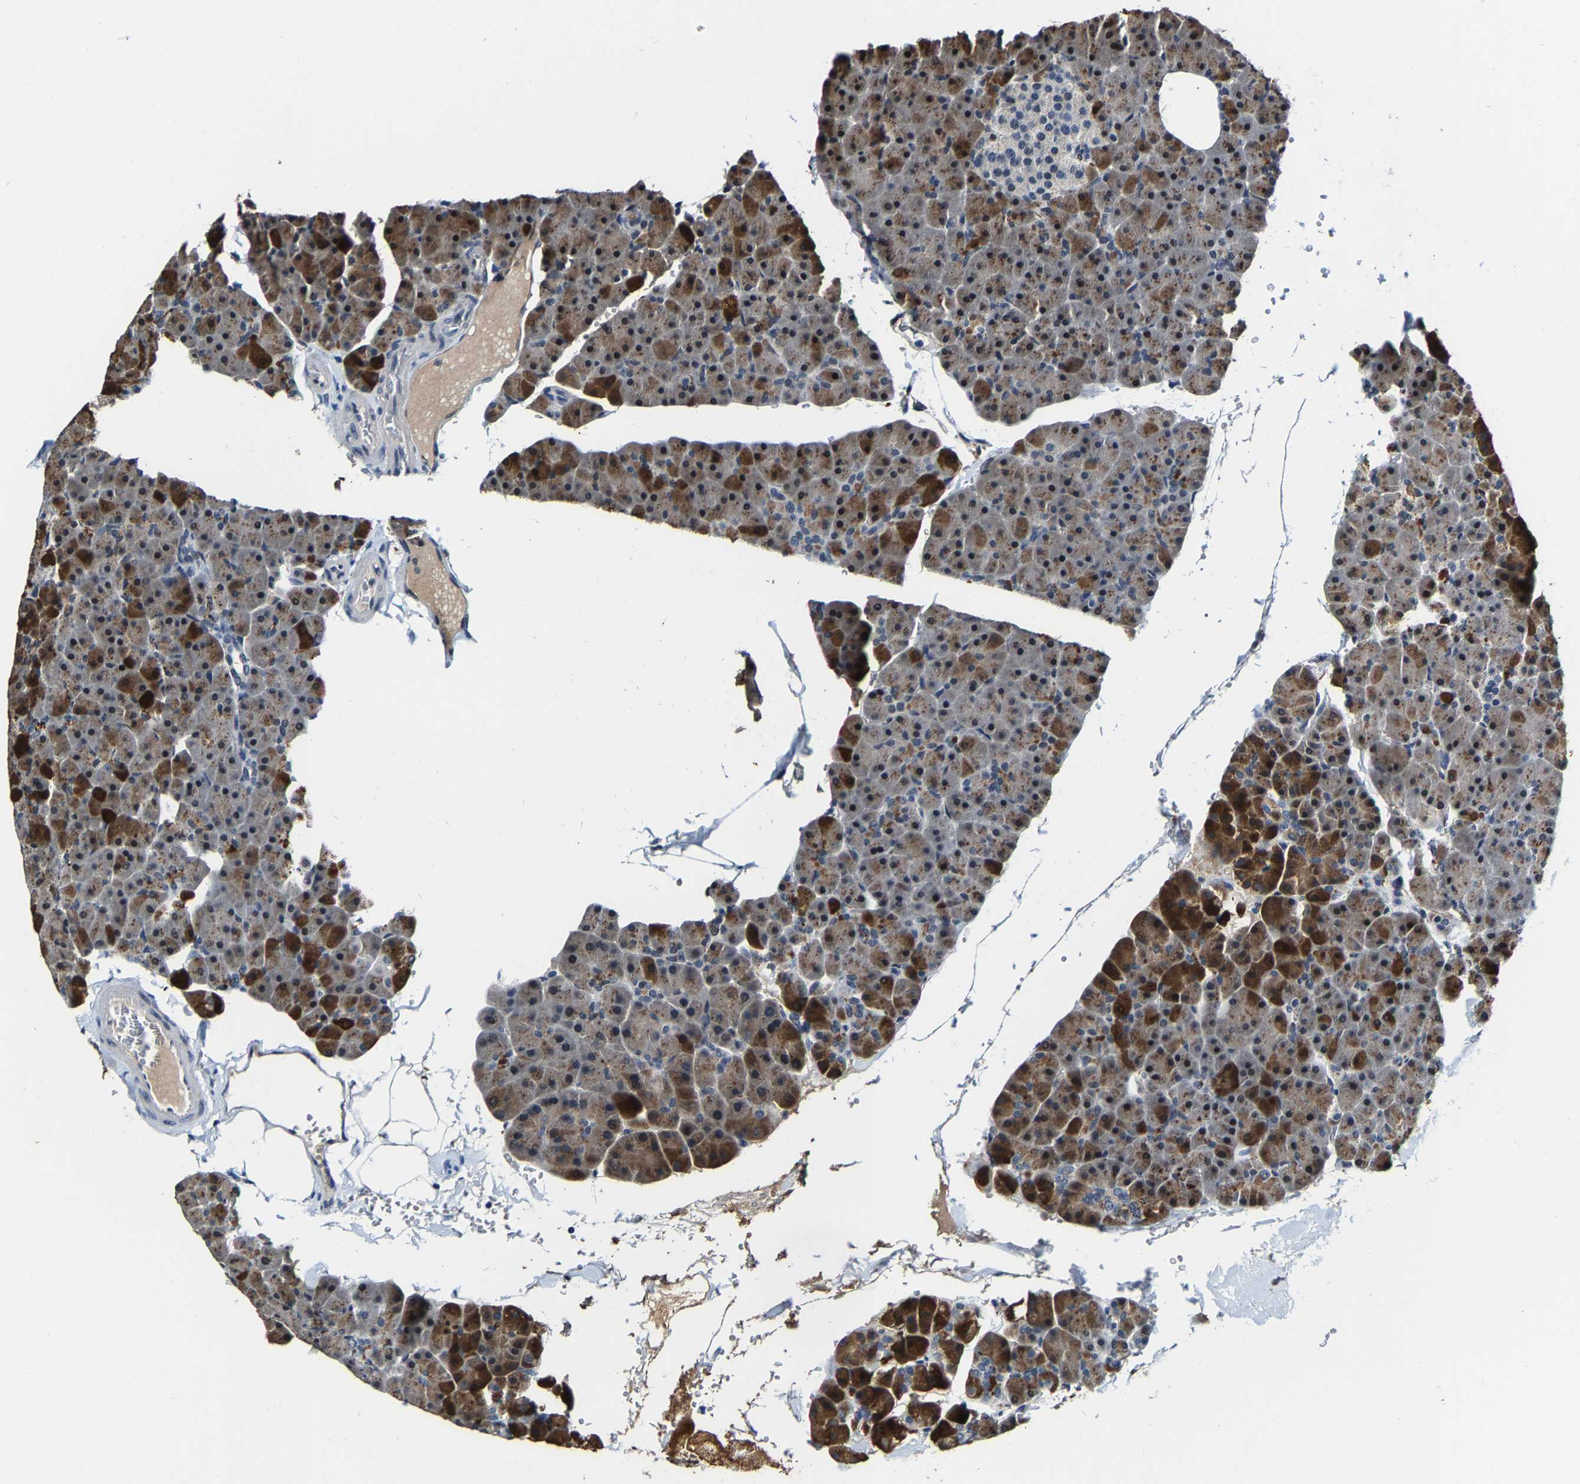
{"staining": {"intensity": "strong", "quantity": "25%-75%", "location": "cytoplasmic/membranous,nuclear"}, "tissue": "pancreas", "cell_type": "Exocrine glandular cells", "image_type": "normal", "snomed": [{"axis": "morphology", "description": "Normal tissue, NOS"}, {"axis": "topography", "description": "Pancreas"}], "caption": "The micrograph demonstrates a brown stain indicating the presence of a protein in the cytoplasmic/membranous,nuclear of exocrine glandular cells in pancreas. The staining was performed using DAB, with brown indicating positive protein expression. Nuclei are stained blue with hematoxylin.", "gene": "METTL1", "patient": {"sex": "male", "age": 35}}